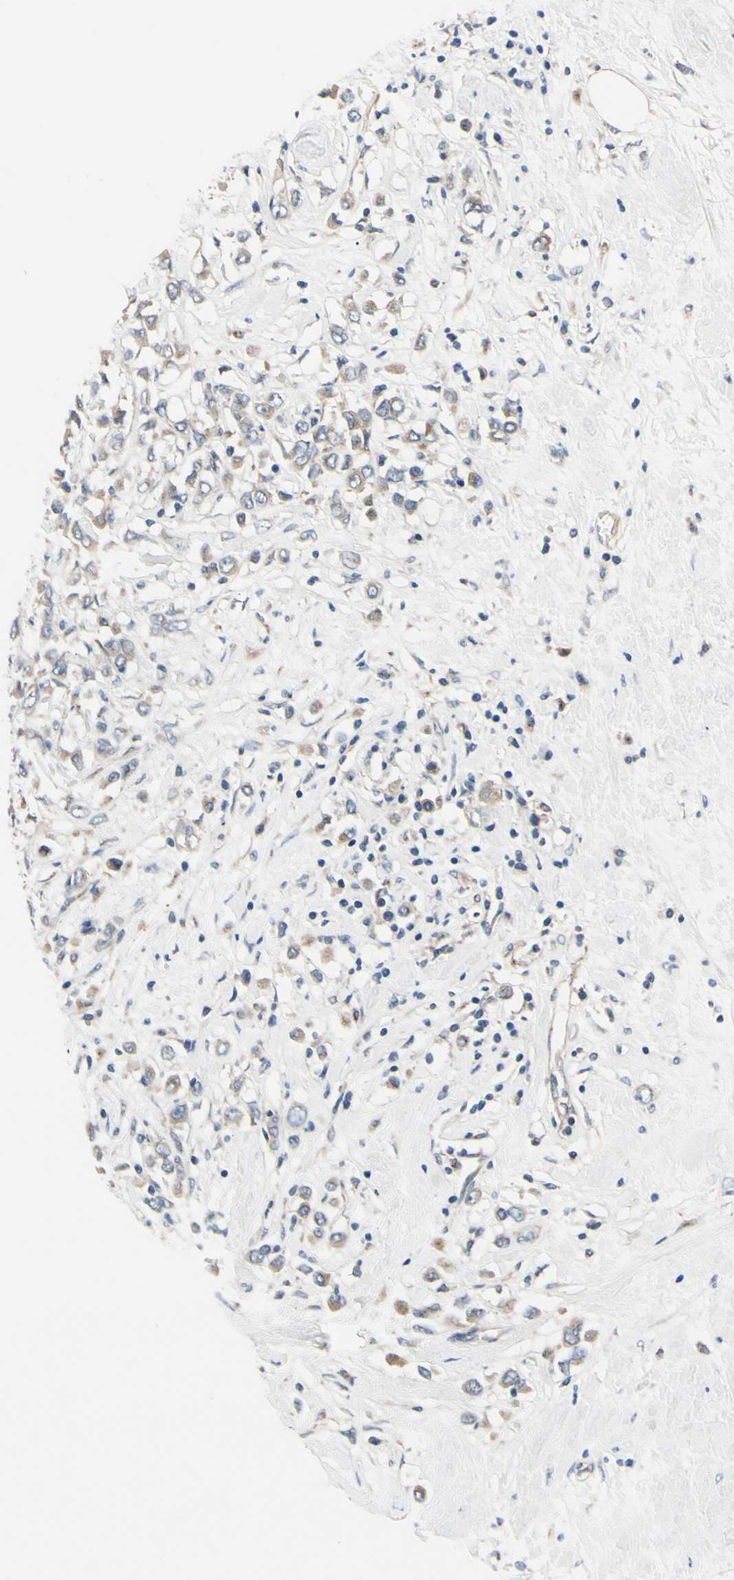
{"staining": {"intensity": "moderate", "quantity": ">75%", "location": "cytoplasmic/membranous"}, "tissue": "breast cancer", "cell_type": "Tumor cells", "image_type": "cancer", "snomed": [{"axis": "morphology", "description": "Duct carcinoma"}, {"axis": "topography", "description": "Breast"}], "caption": "Breast infiltrating ductal carcinoma tissue shows moderate cytoplasmic/membranous staining in about >75% of tumor cells", "gene": "PRKAR2B", "patient": {"sex": "female", "age": 61}}